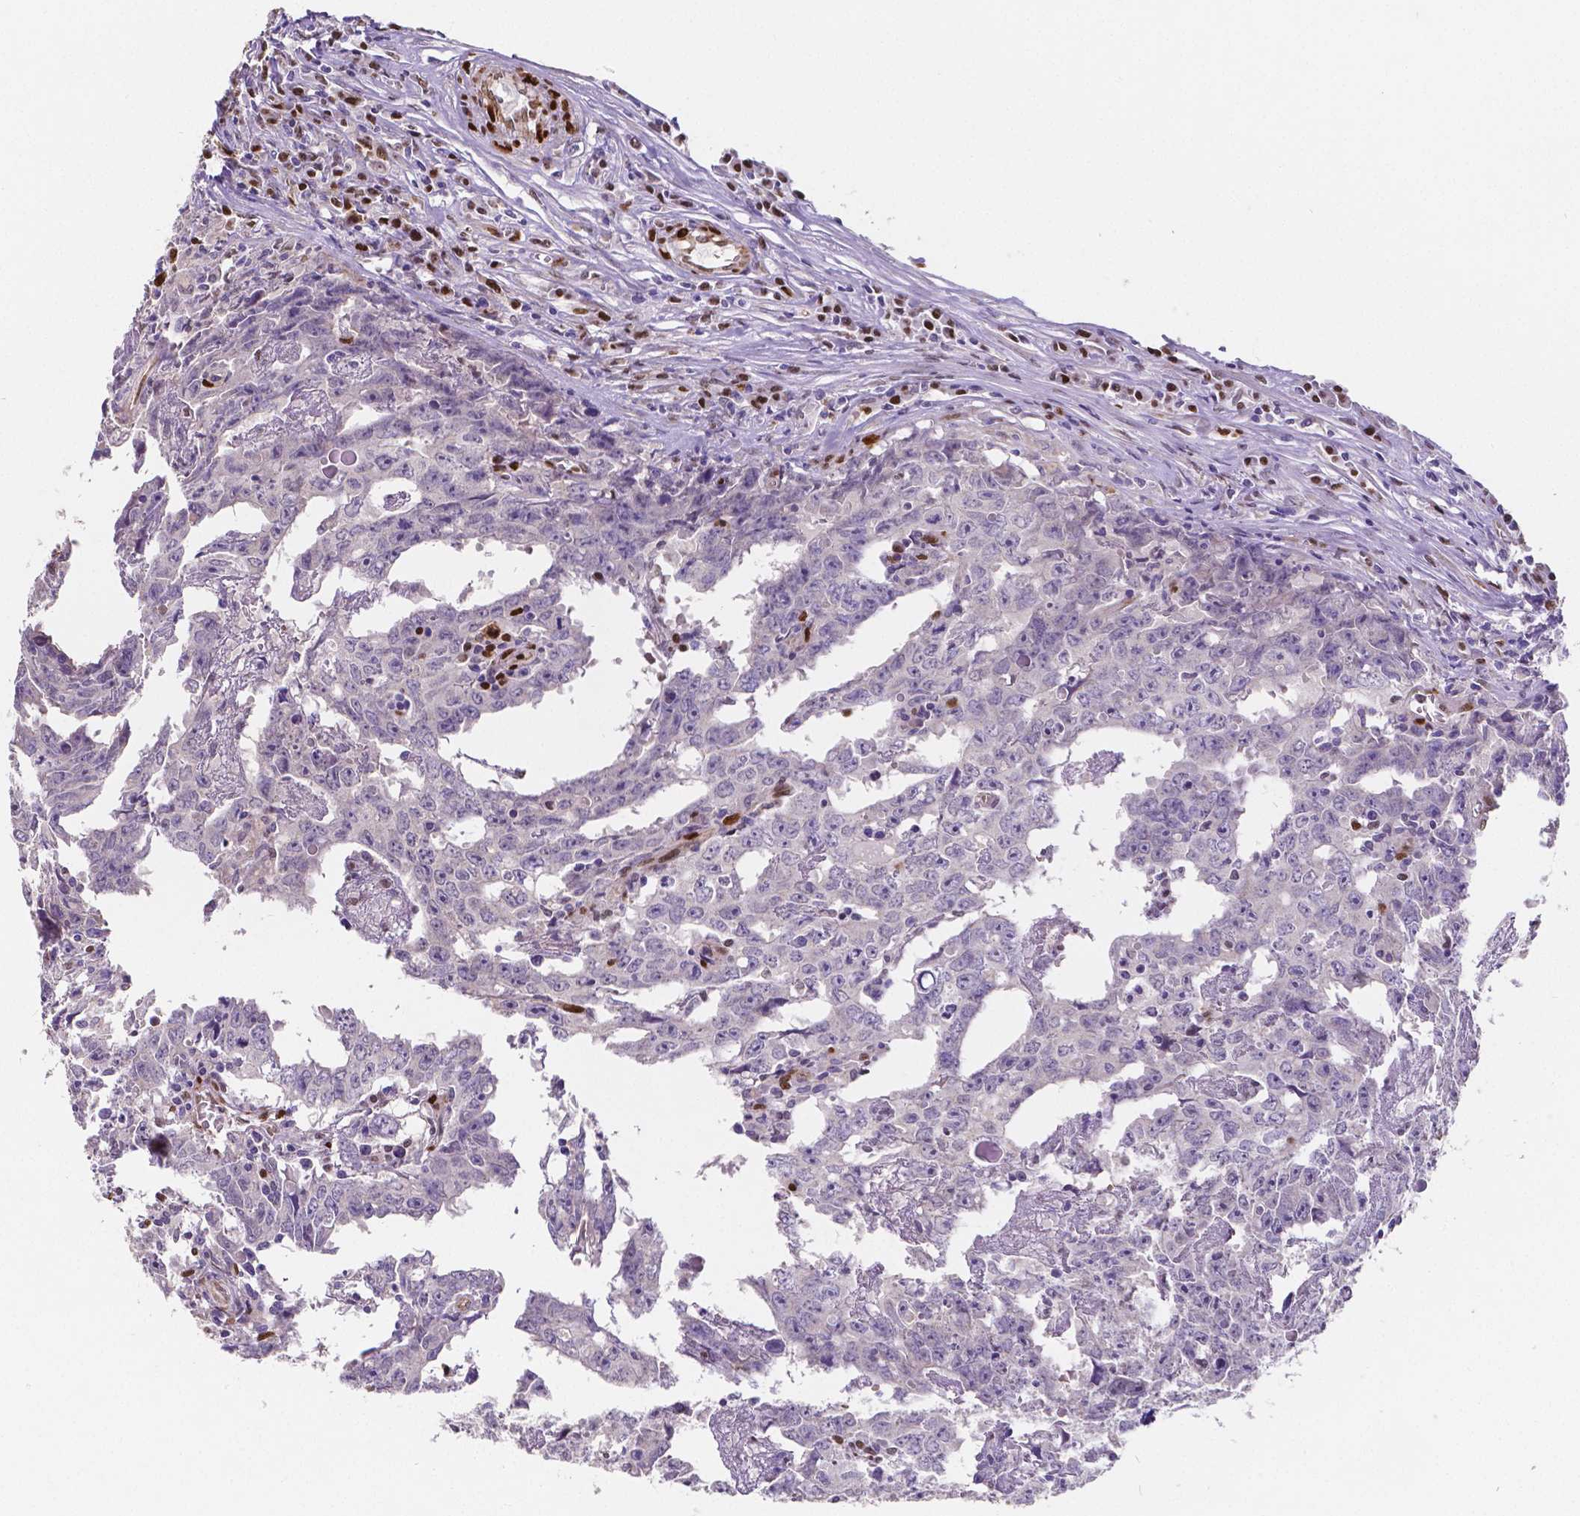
{"staining": {"intensity": "negative", "quantity": "none", "location": "none"}, "tissue": "testis cancer", "cell_type": "Tumor cells", "image_type": "cancer", "snomed": [{"axis": "morphology", "description": "Carcinoma, Embryonal, NOS"}, {"axis": "topography", "description": "Testis"}], "caption": "Image shows no significant protein expression in tumor cells of embryonal carcinoma (testis).", "gene": "MEF2C", "patient": {"sex": "male", "age": 22}}